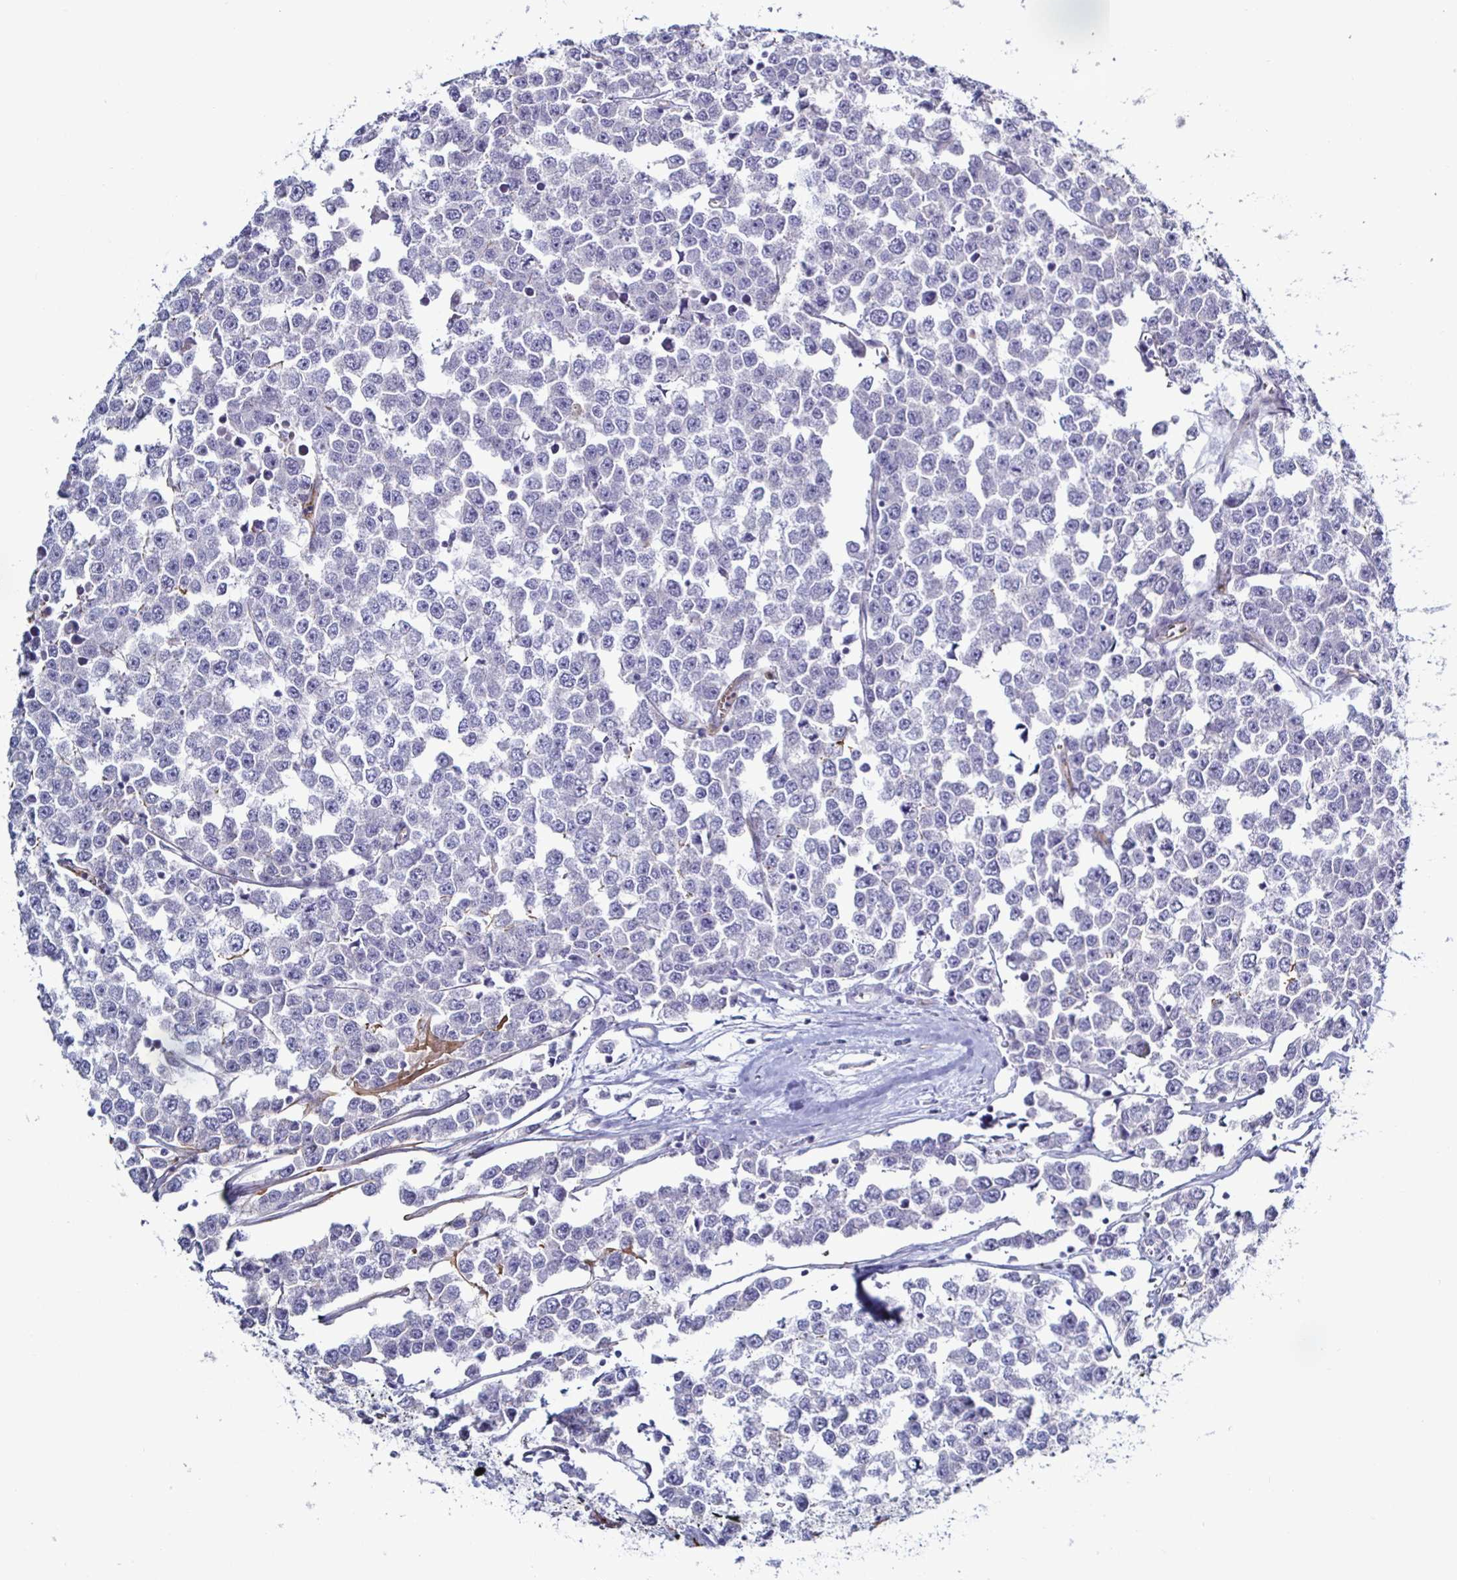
{"staining": {"intensity": "negative", "quantity": "none", "location": "none"}, "tissue": "testis cancer", "cell_type": "Tumor cells", "image_type": "cancer", "snomed": [{"axis": "morphology", "description": "Seminoma, NOS"}, {"axis": "morphology", "description": "Carcinoma, Embryonal, NOS"}, {"axis": "topography", "description": "Testis"}], "caption": "A high-resolution histopathology image shows immunohistochemistry (IHC) staining of embryonal carcinoma (testis), which exhibits no significant staining in tumor cells.", "gene": "ACSBG2", "patient": {"sex": "male", "age": 52}}